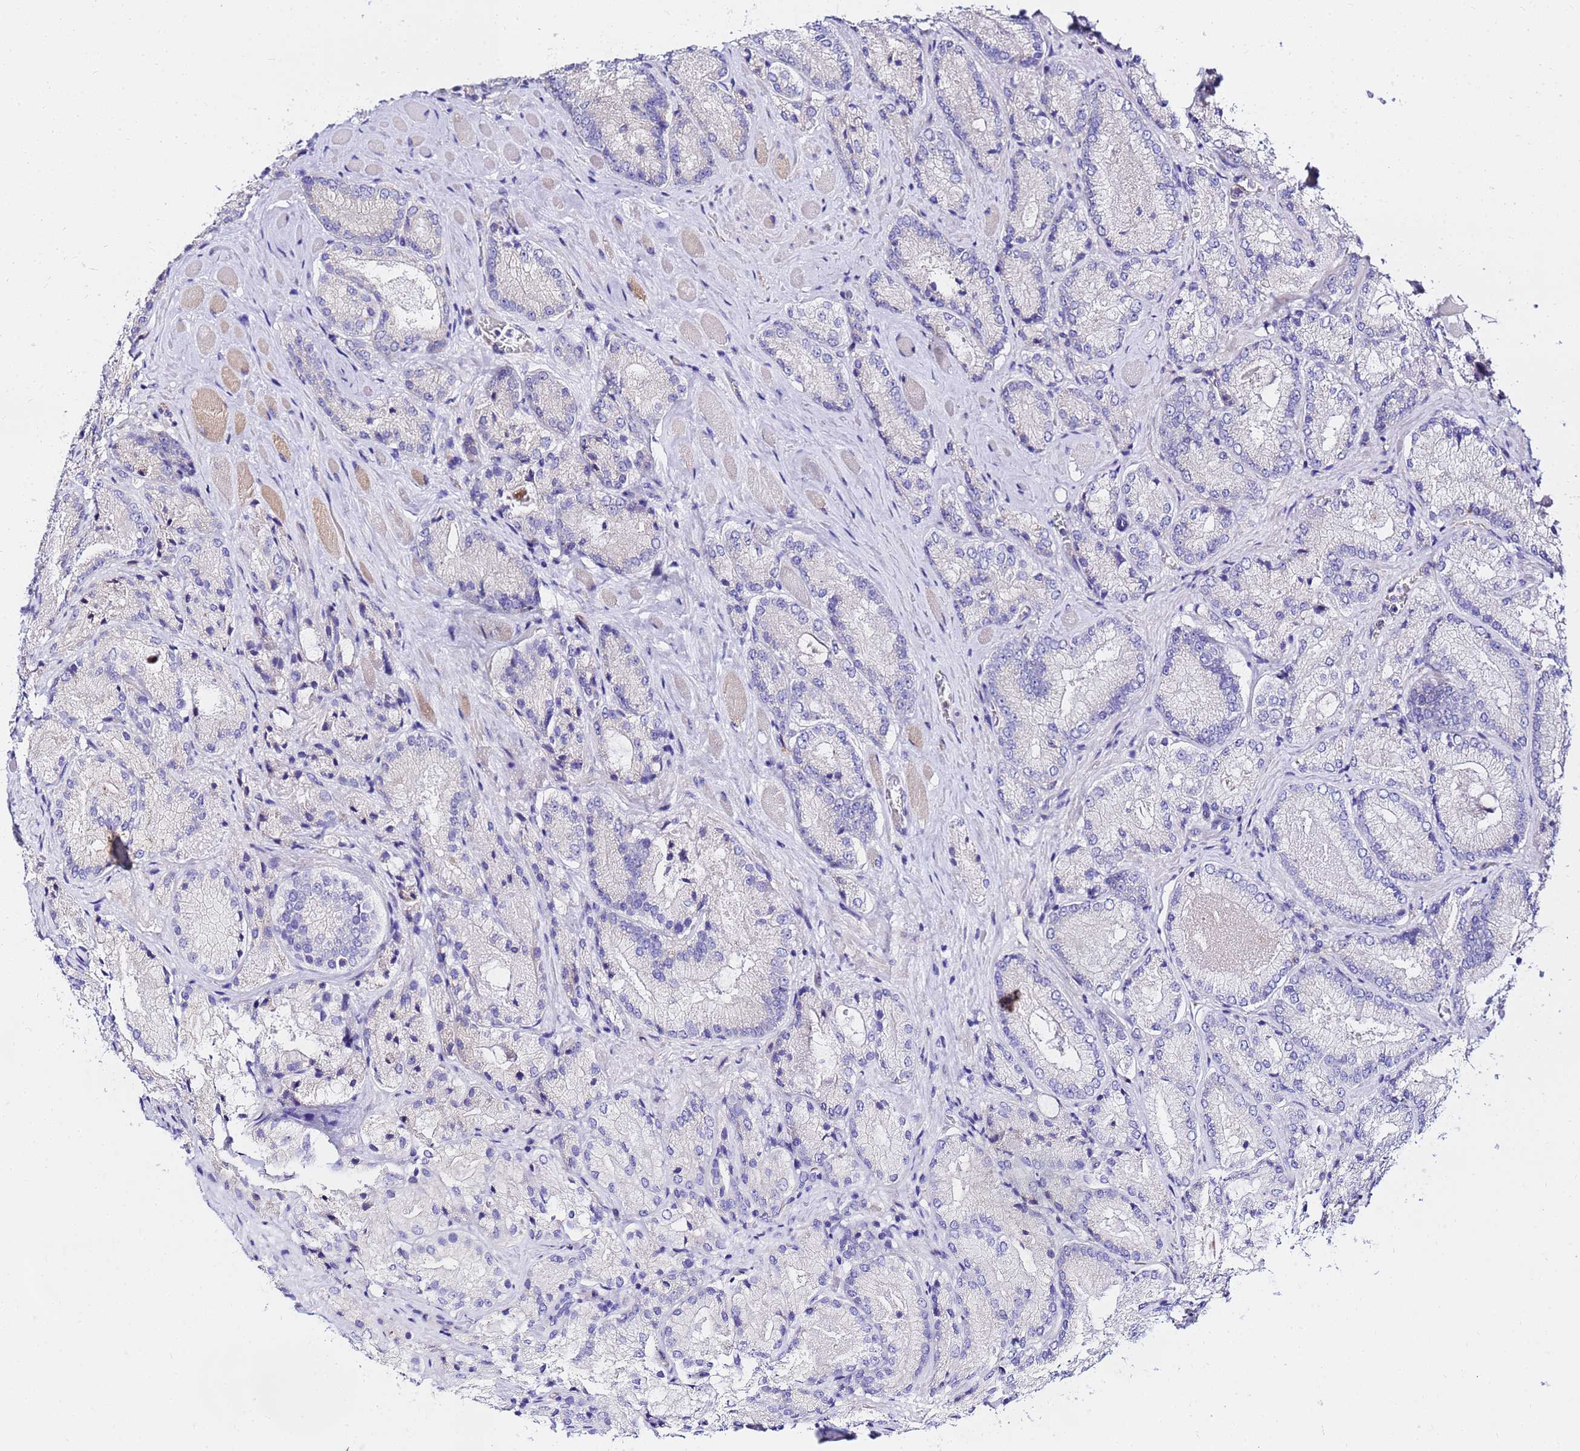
{"staining": {"intensity": "negative", "quantity": "none", "location": "none"}, "tissue": "prostate cancer", "cell_type": "Tumor cells", "image_type": "cancer", "snomed": [{"axis": "morphology", "description": "Adenocarcinoma, Low grade"}, {"axis": "topography", "description": "Prostate"}], "caption": "Tumor cells are negative for protein expression in human prostate low-grade adenocarcinoma.", "gene": "HERC5", "patient": {"sex": "male", "age": 74}}